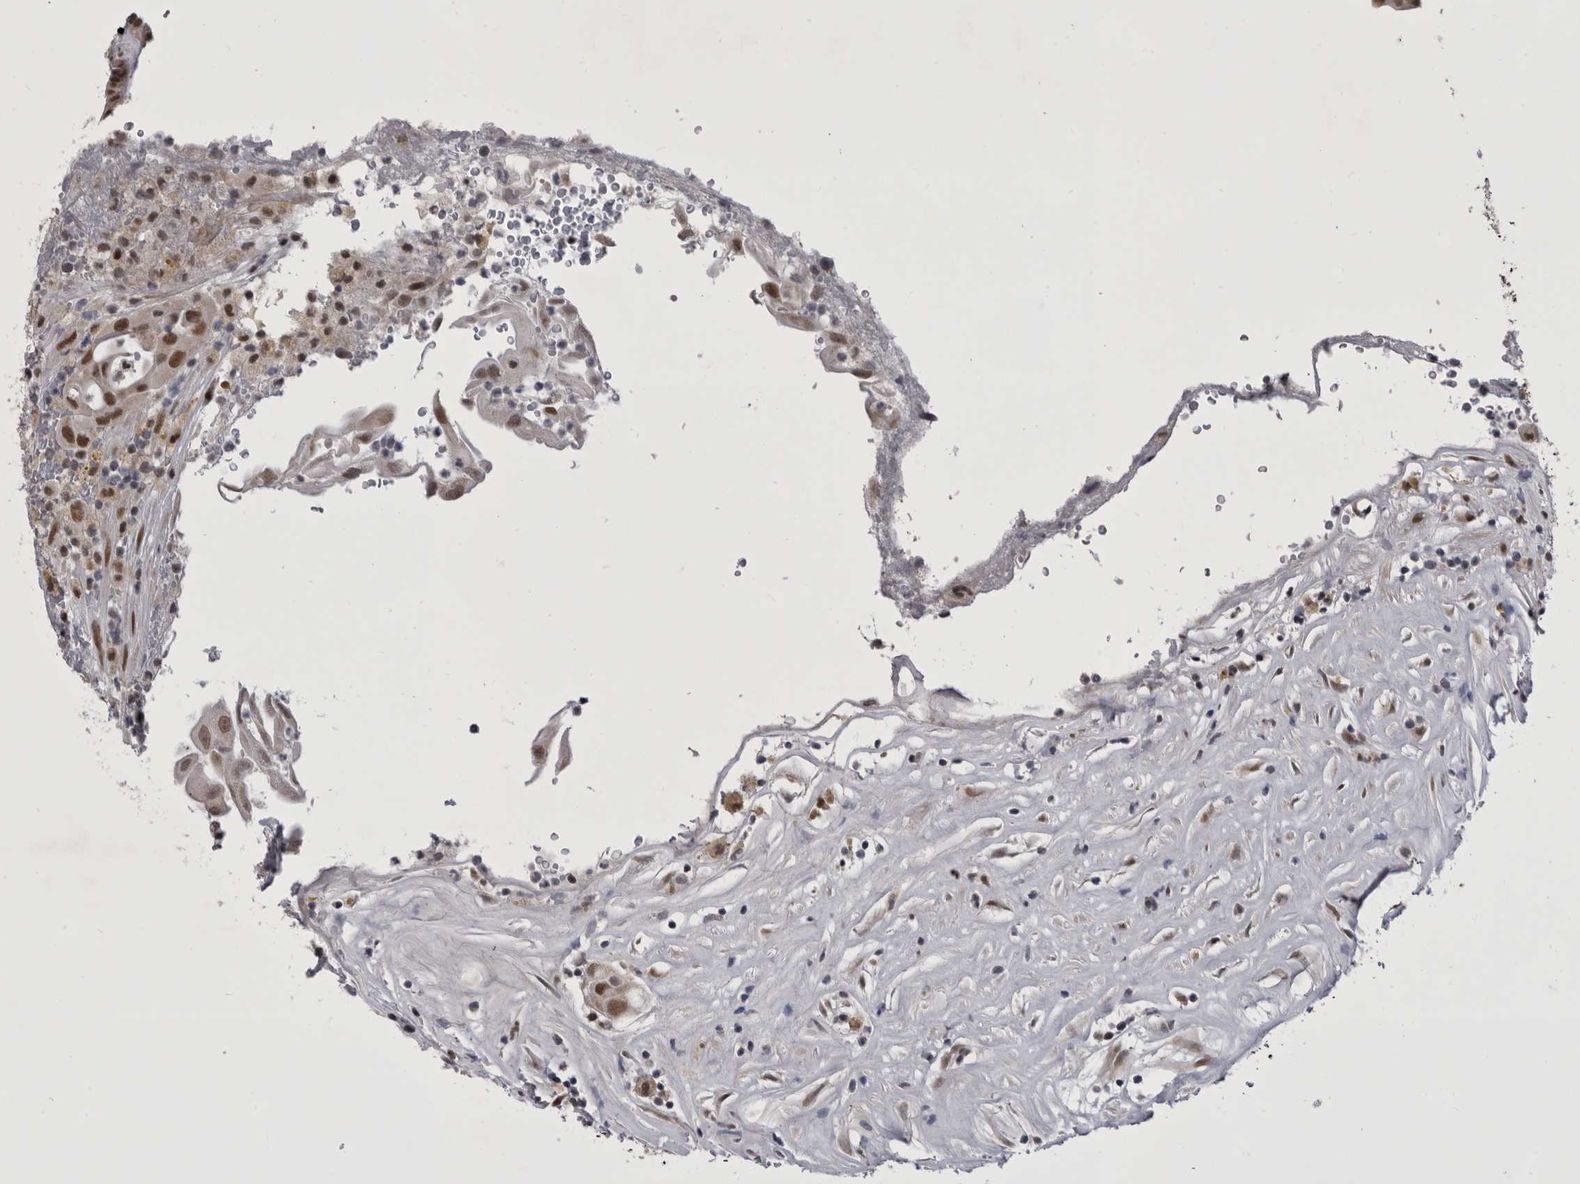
{"staining": {"intensity": "moderate", "quantity": ">75%", "location": "cytoplasmic/membranous,nuclear"}, "tissue": "thyroid cancer", "cell_type": "Tumor cells", "image_type": "cancer", "snomed": [{"axis": "morphology", "description": "Papillary adenocarcinoma, NOS"}, {"axis": "topography", "description": "Thyroid gland"}], "caption": "An immunohistochemistry (IHC) image of neoplastic tissue is shown. Protein staining in brown labels moderate cytoplasmic/membranous and nuclear positivity in thyroid cancer (papillary adenocarcinoma) within tumor cells. Nuclei are stained in blue.", "gene": "PRPF3", "patient": {"sex": "male", "age": 77}}